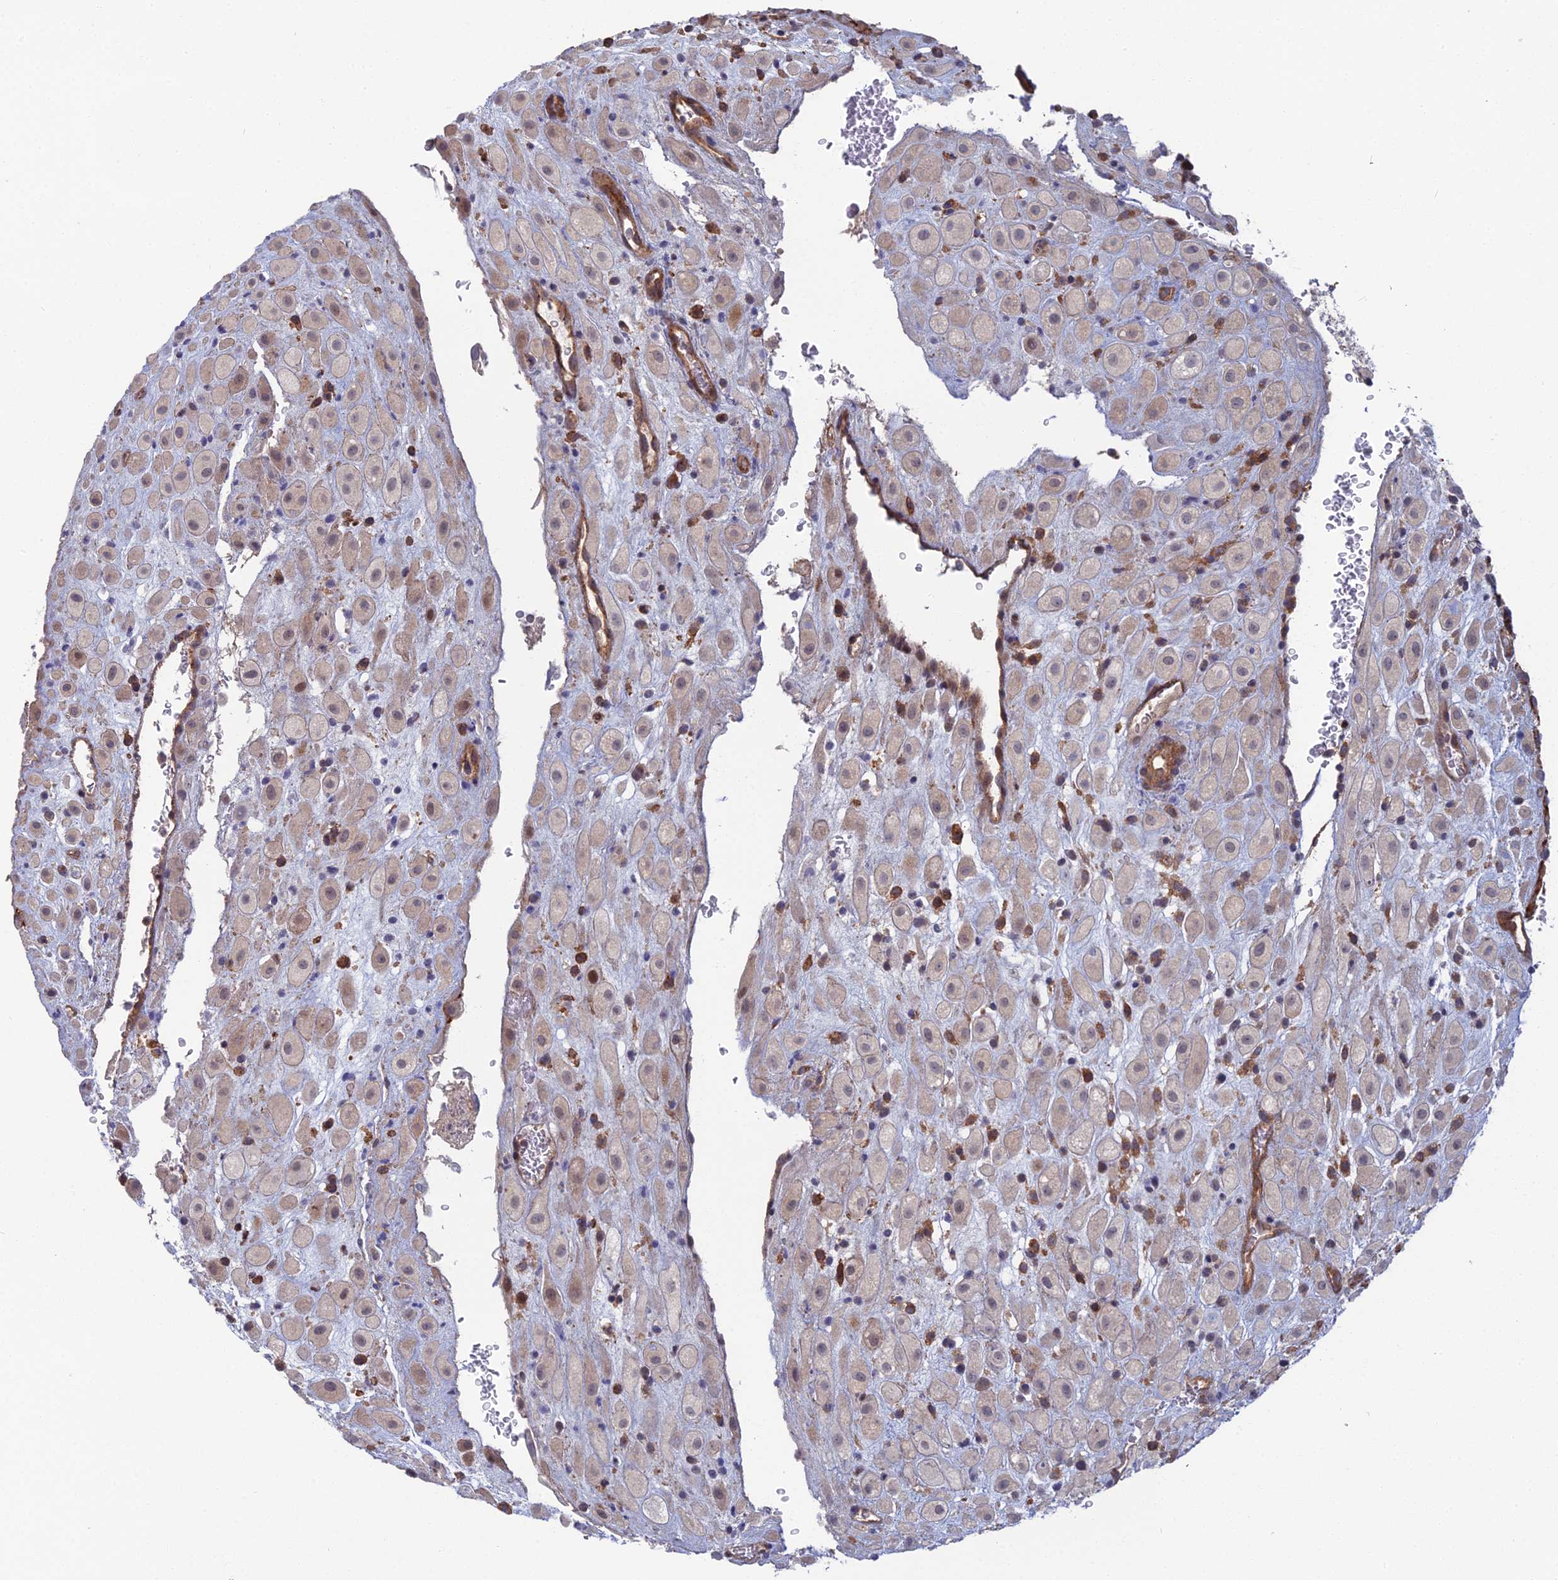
{"staining": {"intensity": "weak", "quantity": "<25%", "location": "cytoplasmic/membranous"}, "tissue": "placenta", "cell_type": "Decidual cells", "image_type": "normal", "snomed": [{"axis": "morphology", "description": "Normal tissue, NOS"}, {"axis": "topography", "description": "Placenta"}], "caption": "This micrograph is of unremarkable placenta stained with IHC to label a protein in brown with the nuclei are counter-stained blue. There is no expression in decidual cells. (Immunohistochemistry (ihc), brightfield microscopy, high magnification).", "gene": "ABHD1", "patient": {"sex": "female", "age": 35}}